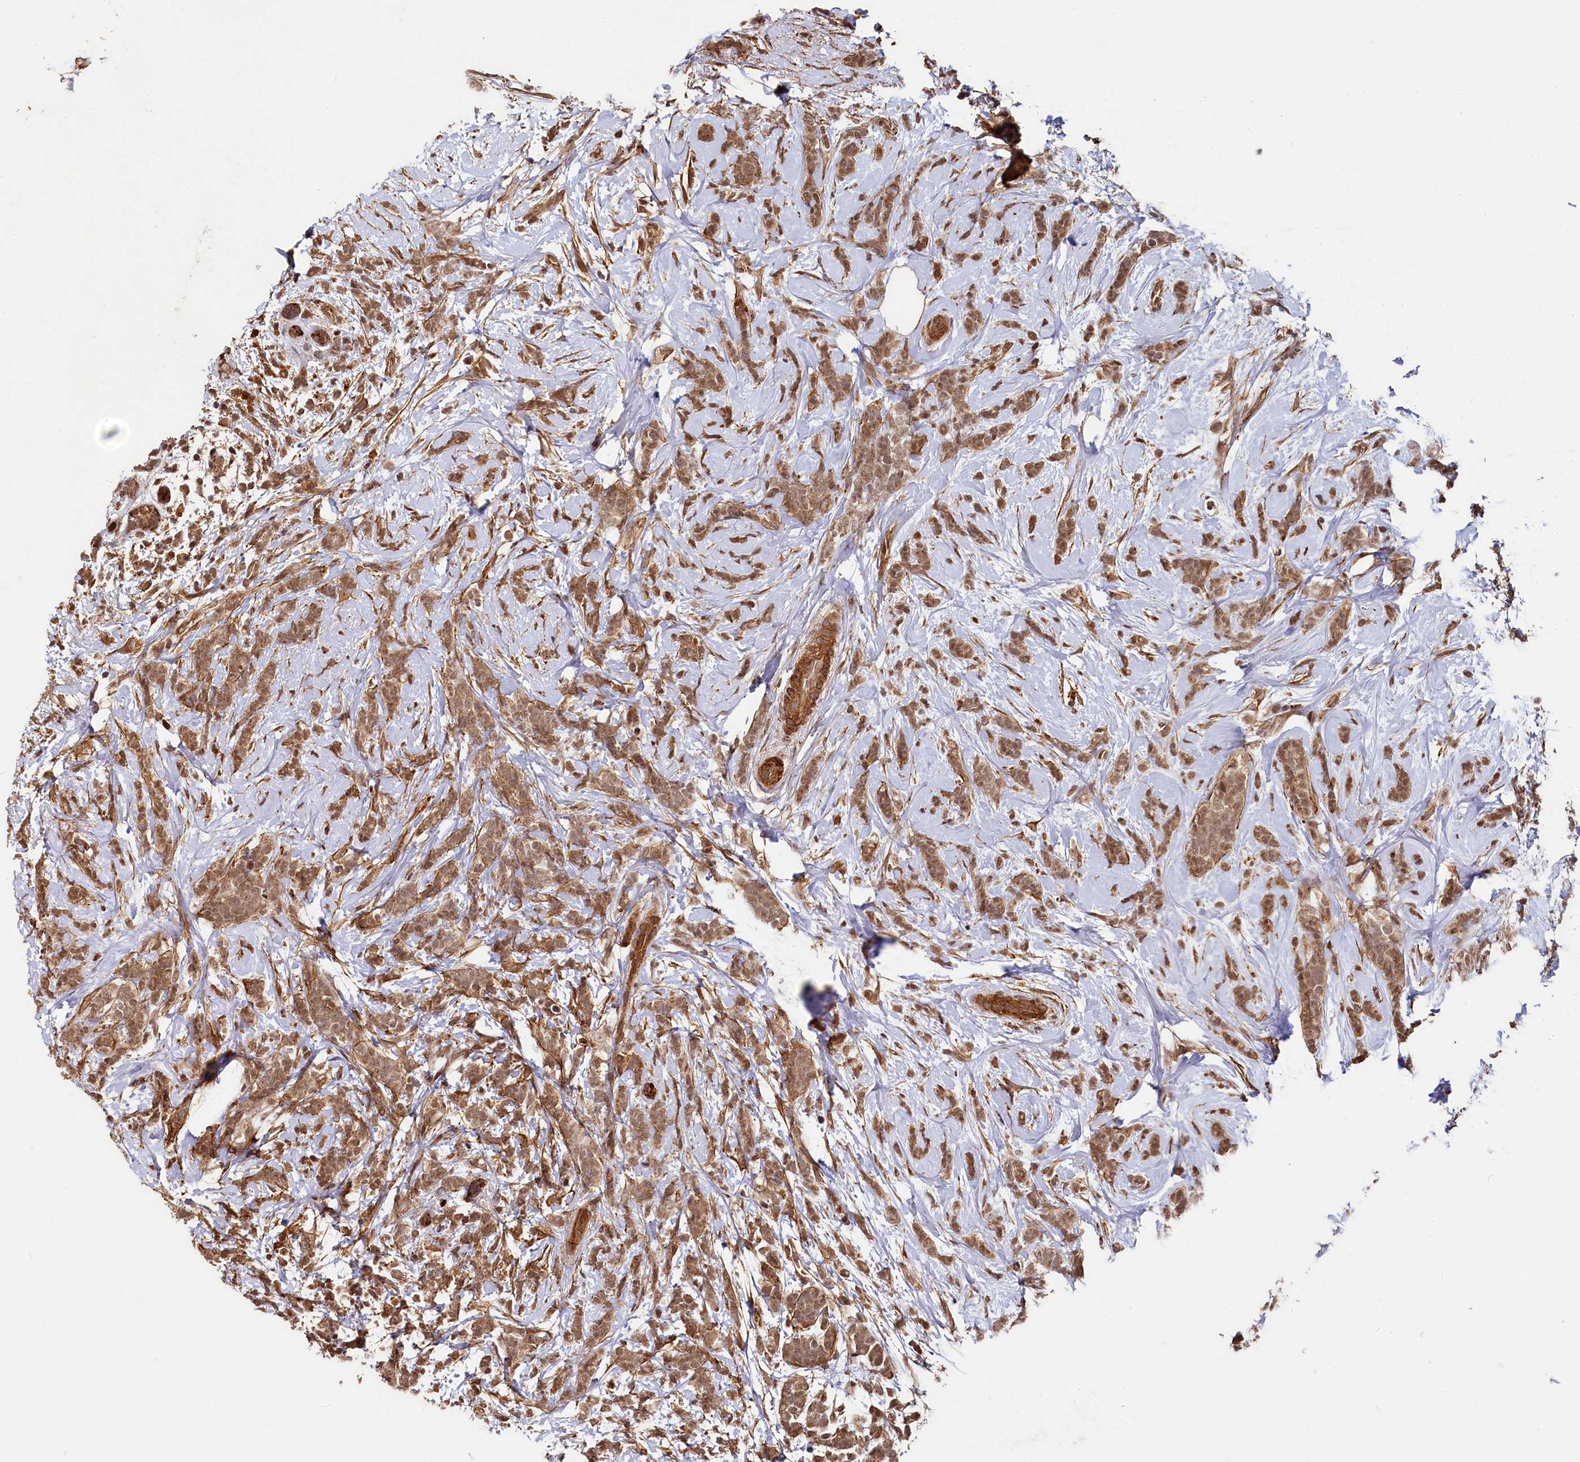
{"staining": {"intensity": "moderate", "quantity": ">75%", "location": "cytoplasmic/membranous,nuclear"}, "tissue": "breast cancer", "cell_type": "Tumor cells", "image_type": "cancer", "snomed": [{"axis": "morphology", "description": "Lobular carcinoma"}, {"axis": "topography", "description": "Breast"}], "caption": "This image reveals breast cancer stained with immunohistochemistry (IHC) to label a protein in brown. The cytoplasmic/membranous and nuclear of tumor cells show moderate positivity for the protein. Nuclei are counter-stained blue.", "gene": "TRIM23", "patient": {"sex": "female", "age": 58}}